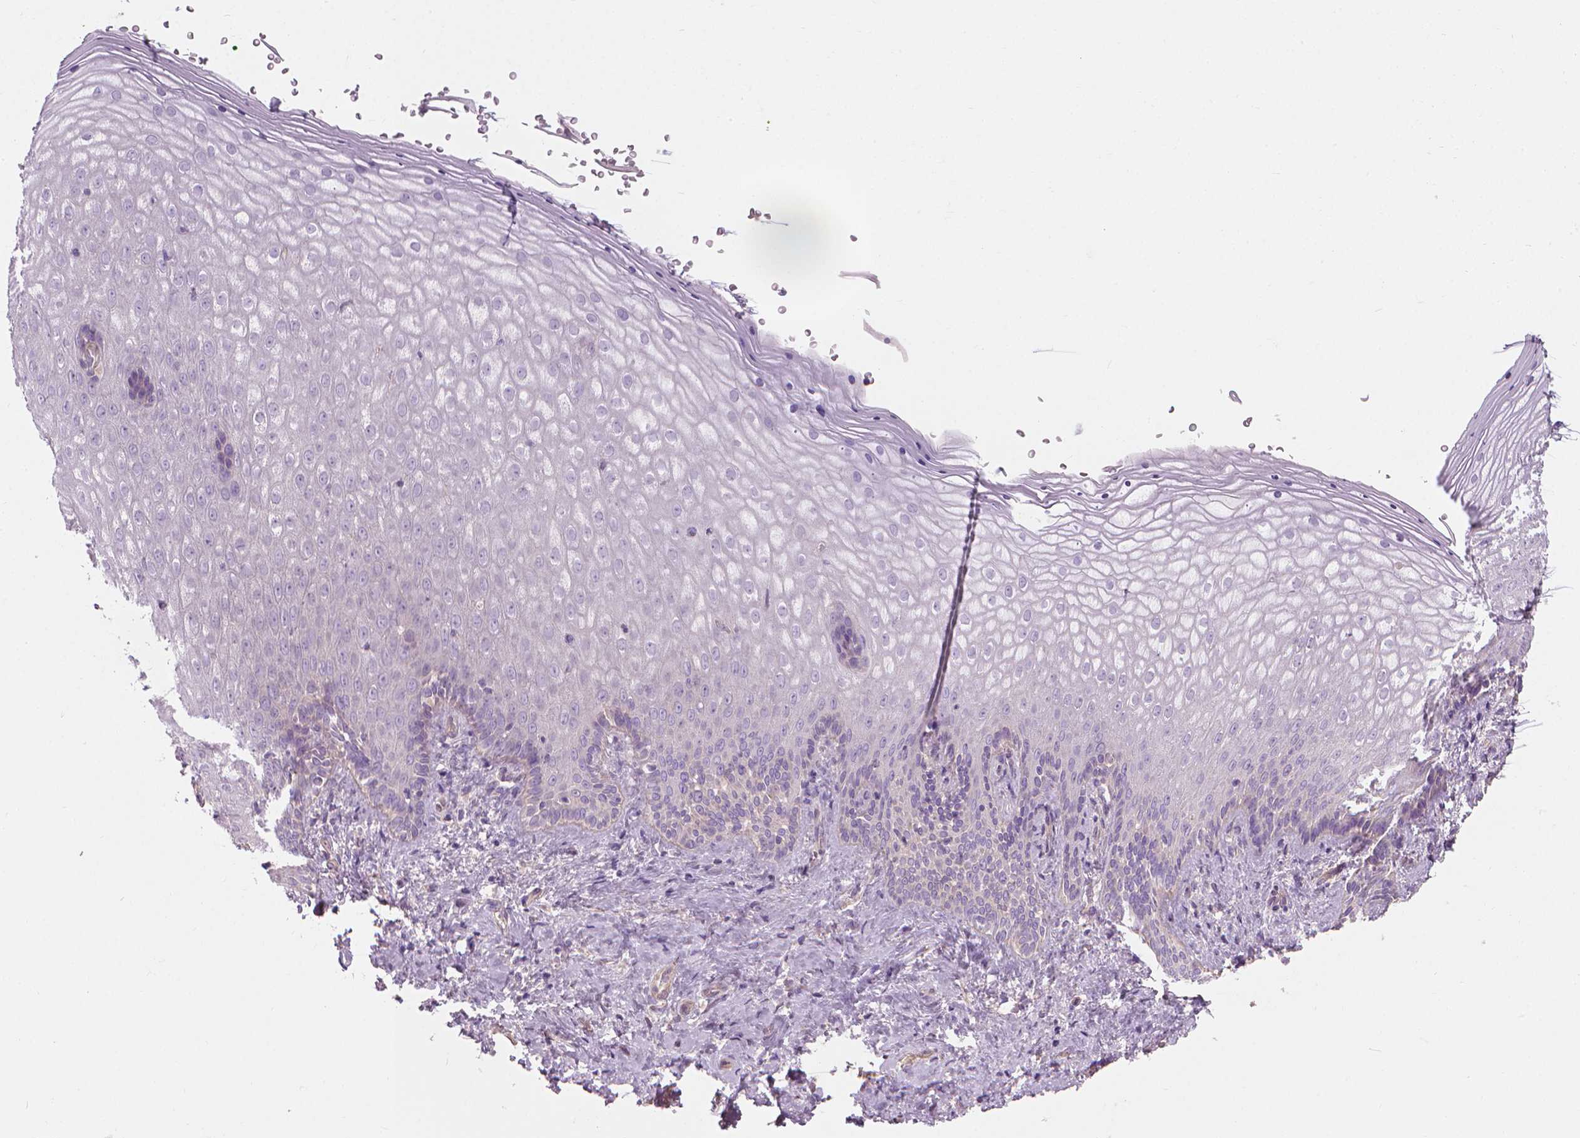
{"staining": {"intensity": "negative", "quantity": "none", "location": "none"}, "tissue": "vagina", "cell_type": "Squamous epithelial cells", "image_type": "normal", "snomed": [{"axis": "morphology", "description": "Normal tissue, NOS"}, {"axis": "topography", "description": "Vagina"}], "caption": "The micrograph displays no staining of squamous epithelial cells in benign vagina.", "gene": "RIIAD1", "patient": {"sex": "female", "age": 42}}